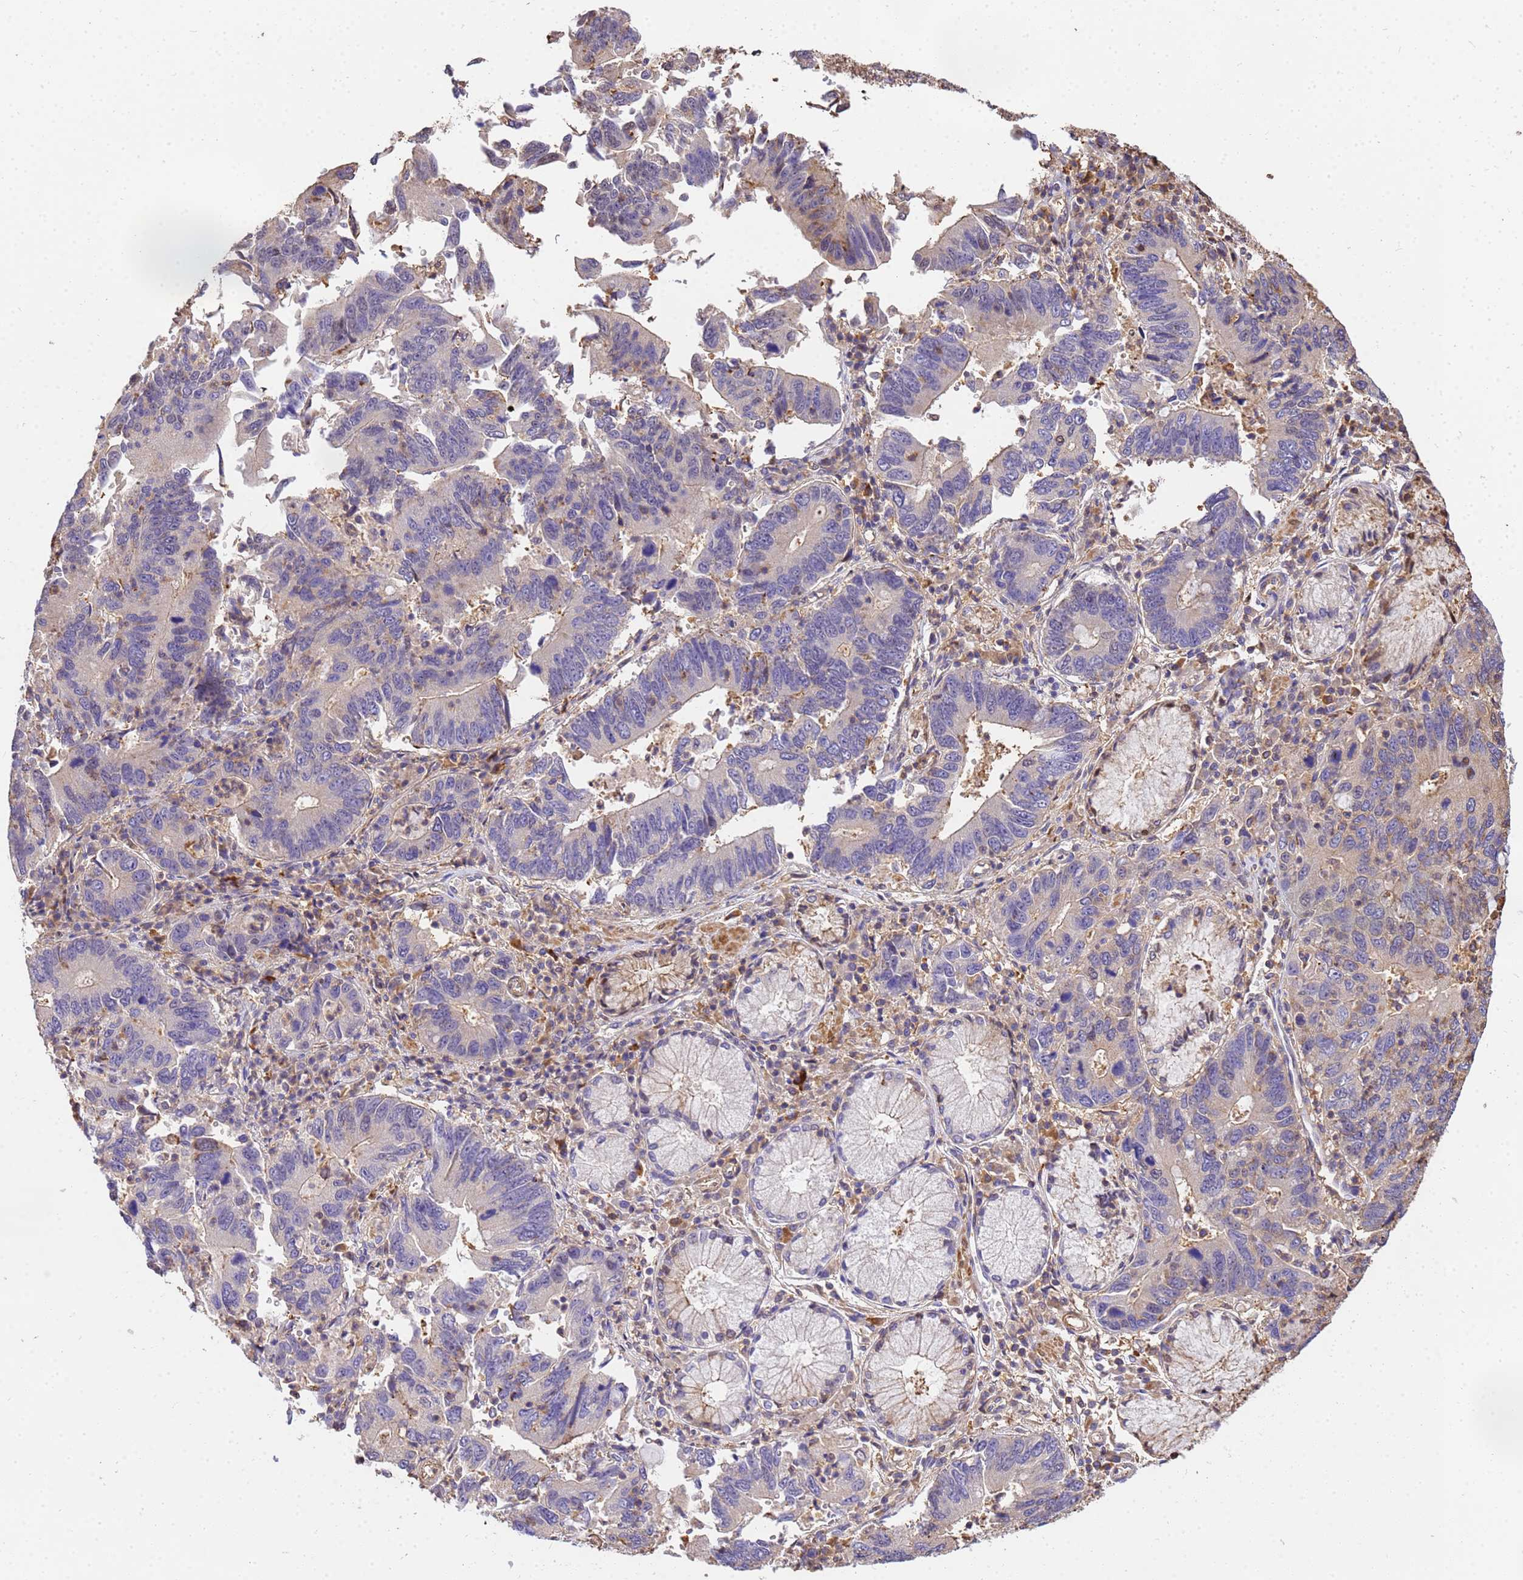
{"staining": {"intensity": "negative", "quantity": "none", "location": "none"}, "tissue": "stomach cancer", "cell_type": "Tumor cells", "image_type": "cancer", "snomed": [{"axis": "morphology", "description": "Adenocarcinoma, NOS"}, {"axis": "topography", "description": "Stomach"}], "caption": "Protein analysis of stomach cancer (adenocarcinoma) displays no significant staining in tumor cells.", "gene": "WDR64", "patient": {"sex": "male", "age": 59}}